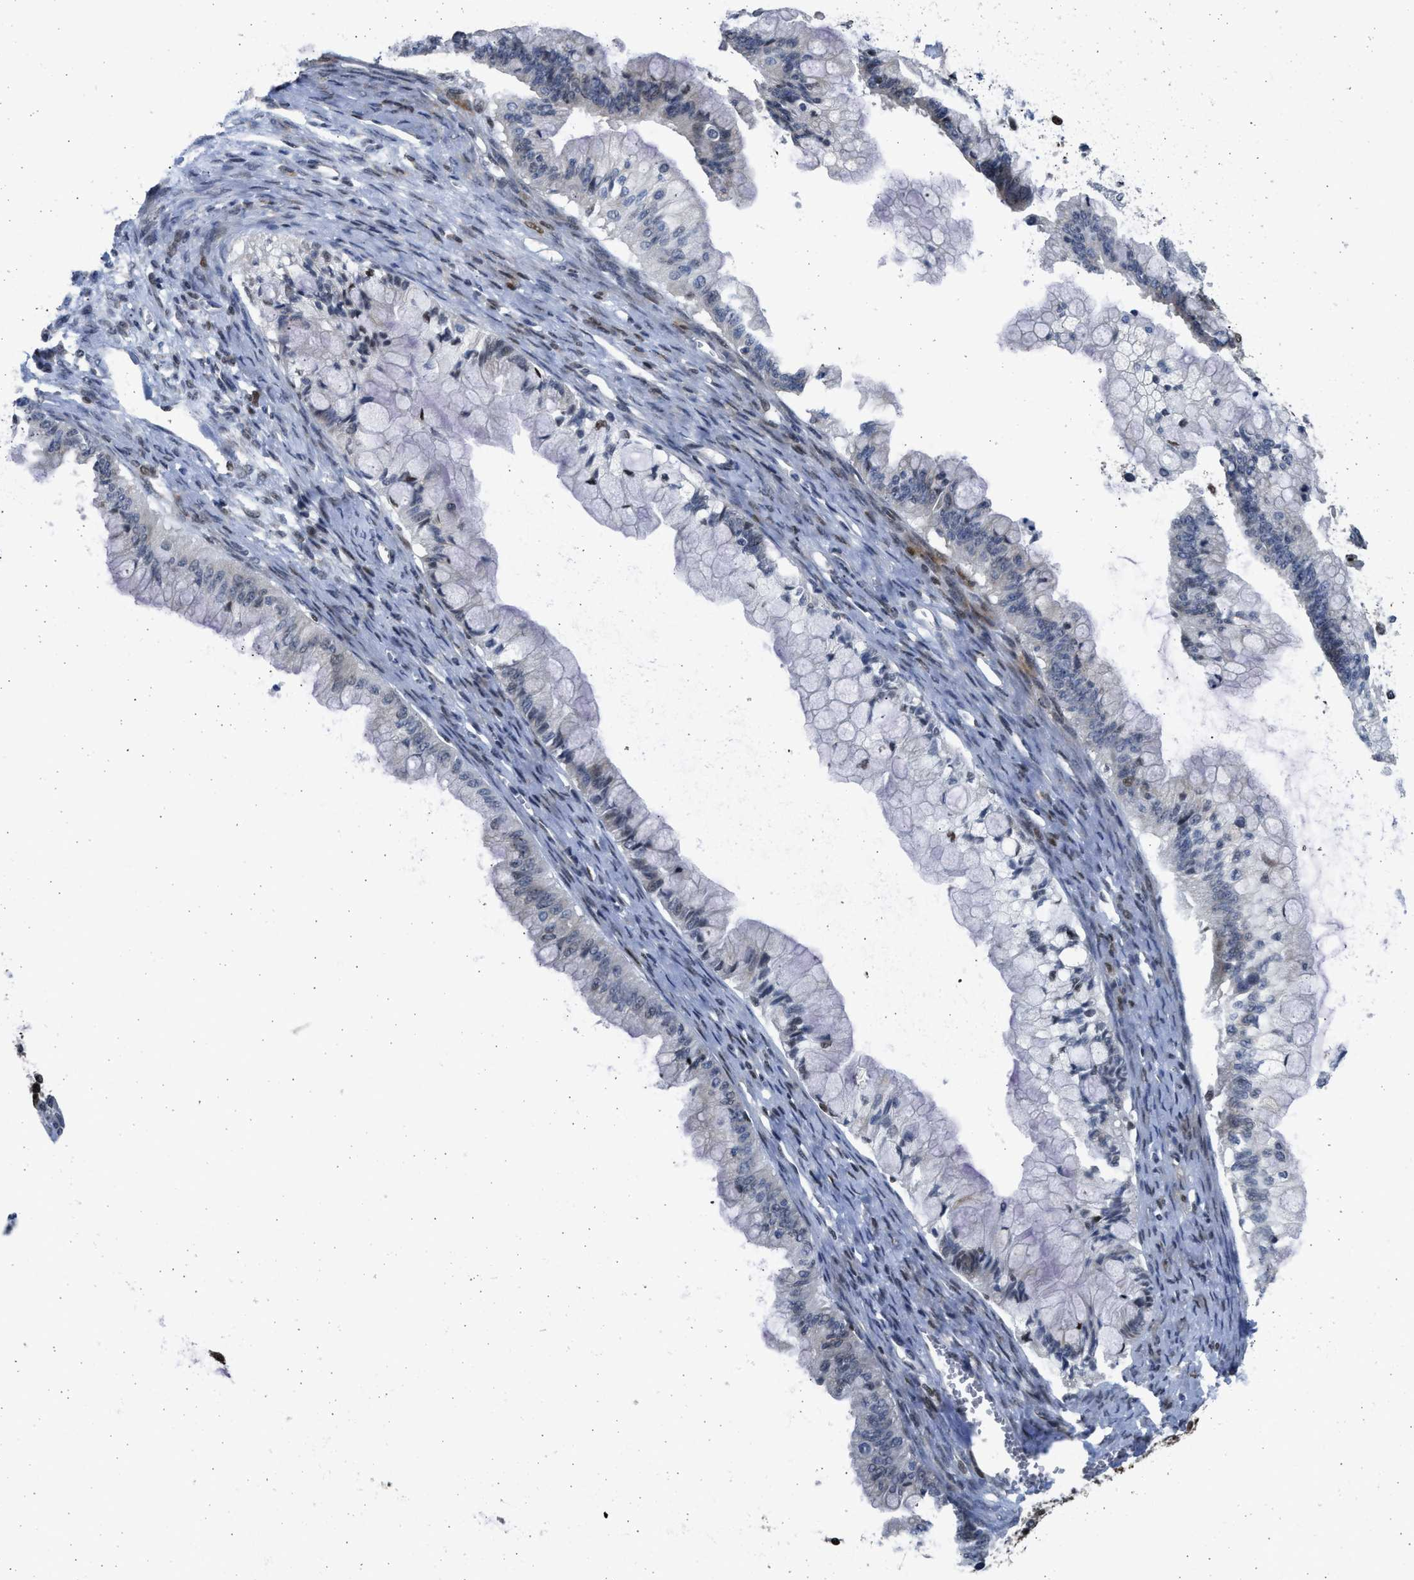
{"staining": {"intensity": "moderate", "quantity": "<25%", "location": "nuclear"}, "tissue": "ovarian cancer", "cell_type": "Tumor cells", "image_type": "cancer", "snomed": [{"axis": "morphology", "description": "Cystadenocarcinoma, mucinous, NOS"}, {"axis": "topography", "description": "Ovary"}], "caption": "Immunohistochemical staining of ovarian cancer demonstrates moderate nuclear protein staining in about <25% of tumor cells. Immunohistochemistry (ihc) stains the protein of interest in brown and the nuclei are stained blue.", "gene": "HMGN3", "patient": {"sex": "female", "age": 57}}